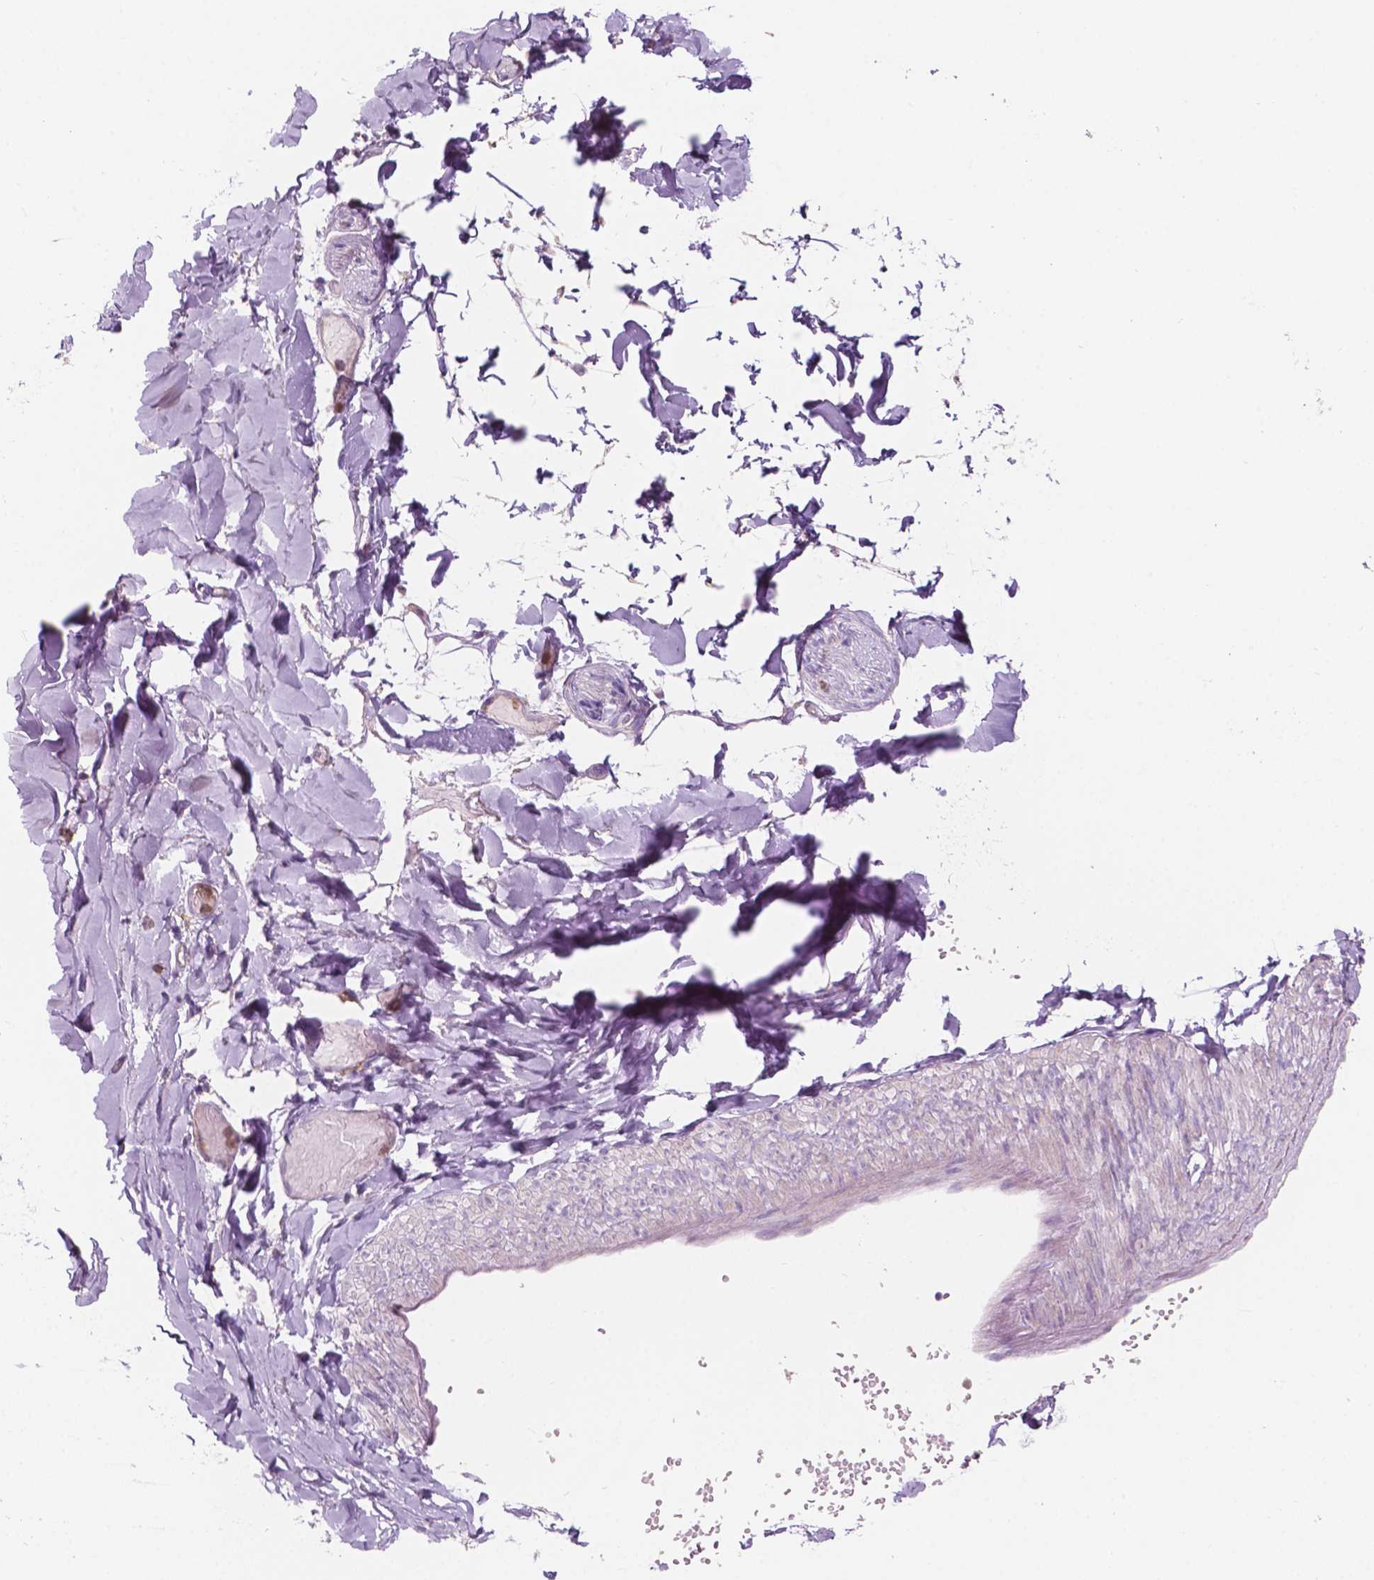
{"staining": {"intensity": "negative", "quantity": "none", "location": "none"}, "tissue": "adipose tissue", "cell_type": "Adipocytes", "image_type": "normal", "snomed": [{"axis": "morphology", "description": "Normal tissue, NOS"}, {"axis": "topography", "description": "Gallbladder"}, {"axis": "topography", "description": "Peripheral nerve tissue"}], "caption": "The image displays no staining of adipocytes in normal adipose tissue.", "gene": "SEMA4A", "patient": {"sex": "female", "age": 45}}